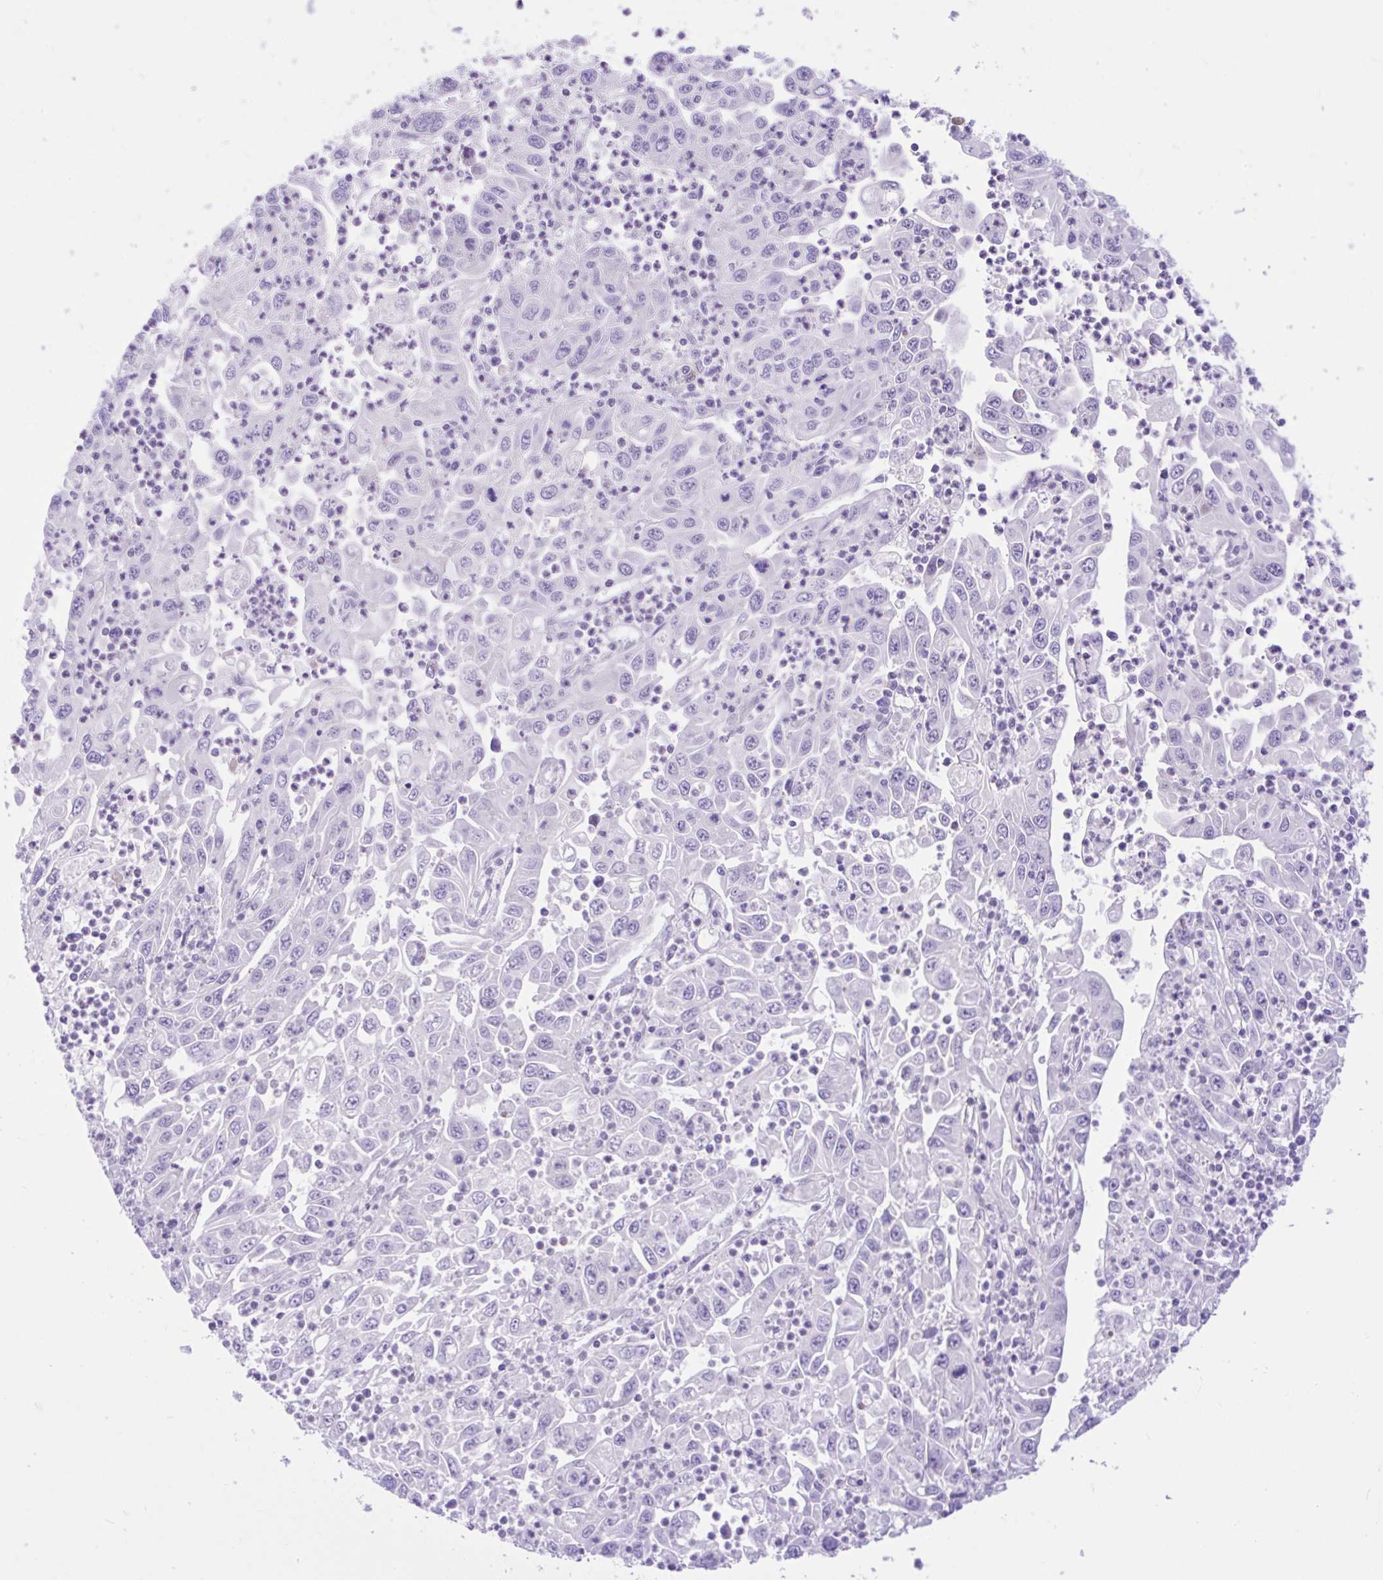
{"staining": {"intensity": "negative", "quantity": "none", "location": "none"}, "tissue": "endometrial cancer", "cell_type": "Tumor cells", "image_type": "cancer", "snomed": [{"axis": "morphology", "description": "Adenocarcinoma, NOS"}, {"axis": "topography", "description": "Uterus"}], "caption": "Tumor cells show no significant staining in endometrial adenocarcinoma.", "gene": "ZNF101", "patient": {"sex": "female", "age": 62}}